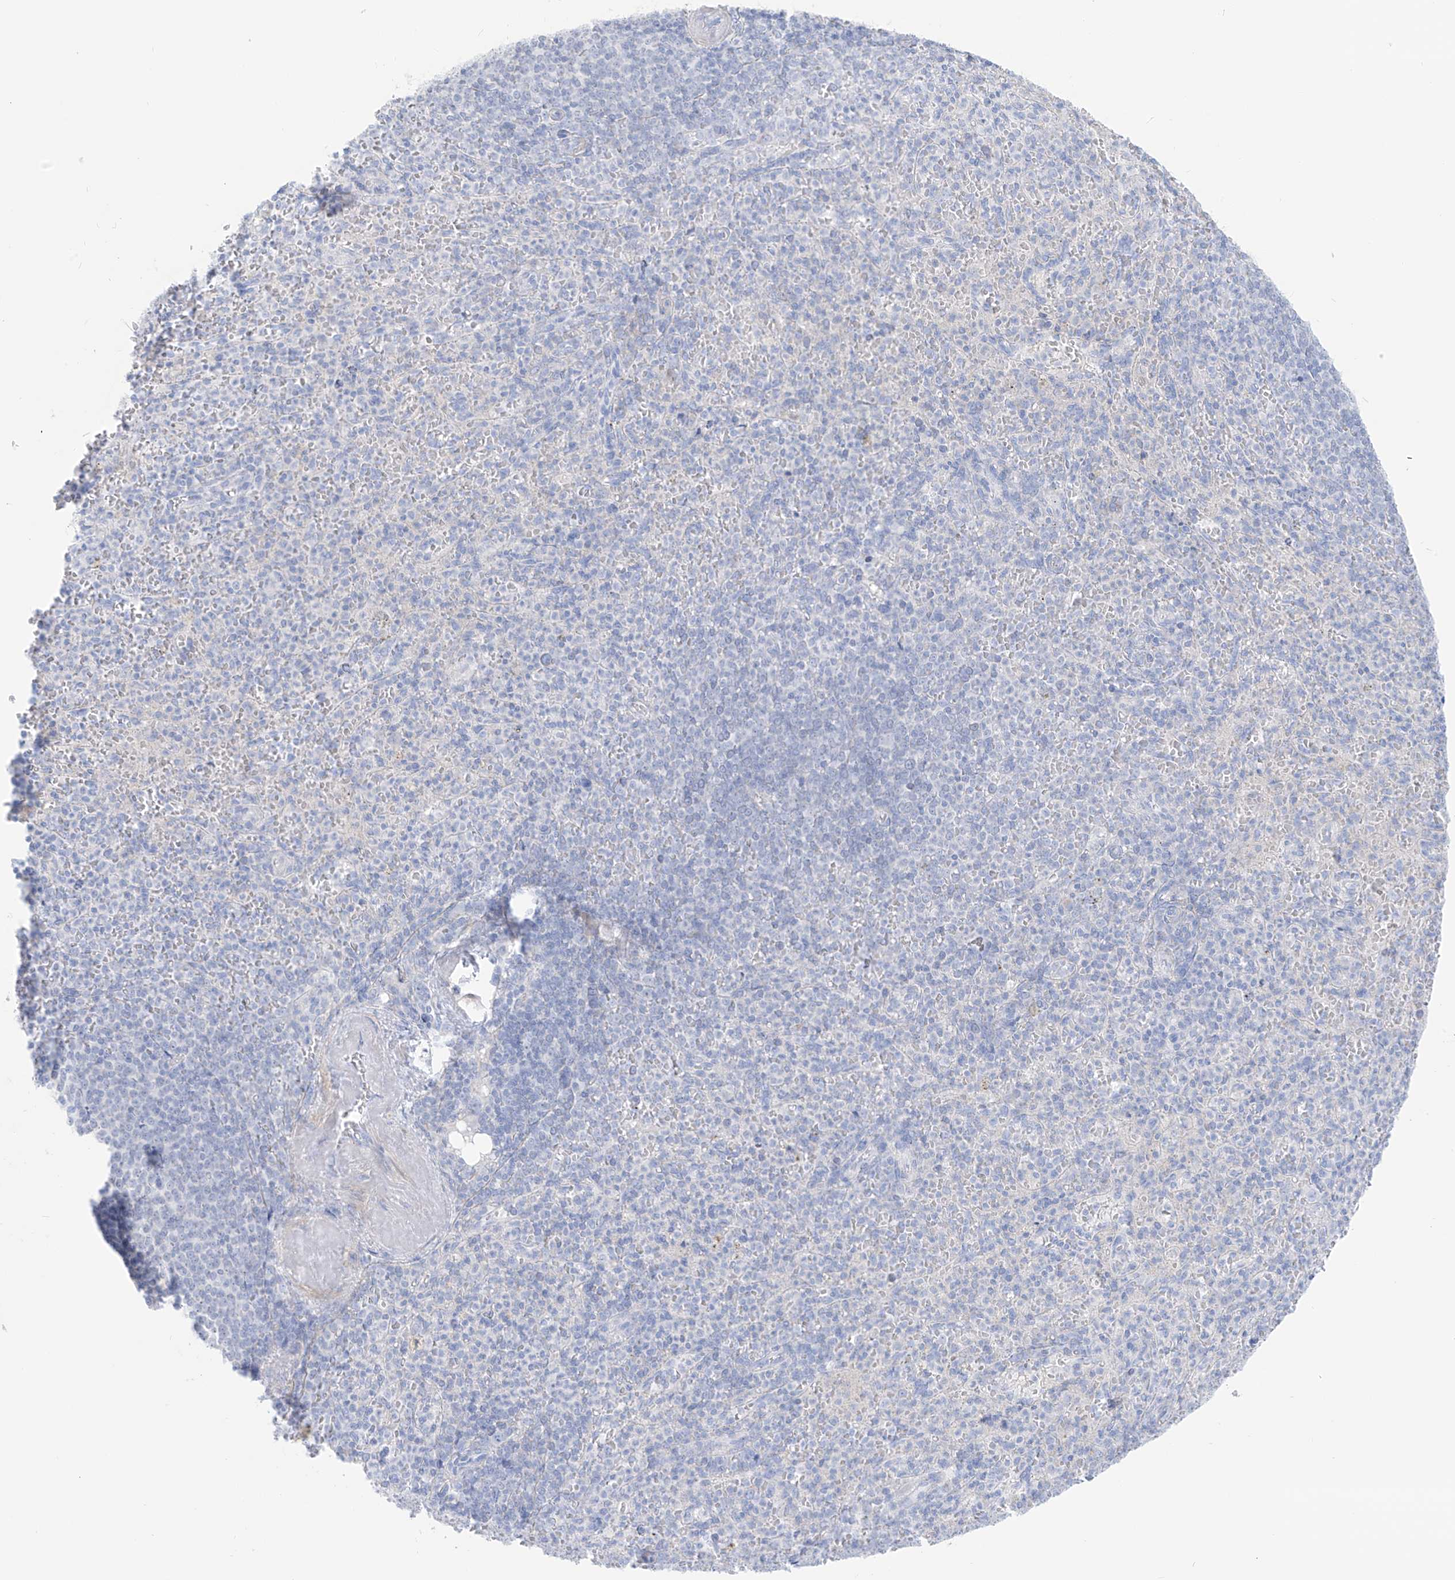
{"staining": {"intensity": "negative", "quantity": "none", "location": "none"}, "tissue": "spleen", "cell_type": "Cells in red pulp", "image_type": "normal", "snomed": [{"axis": "morphology", "description": "Normal tissue, NOS"}, {"axis": "topography", "description": "Spleen"}], "caption": "DAB (3,3'-diaminobenzidine) immunohistochemical staining of benign spleen demonstrates no significant expression in cells in red pulp.", "gene": "SLC26A3", "patient": {"sex": "female", "age": 74}}